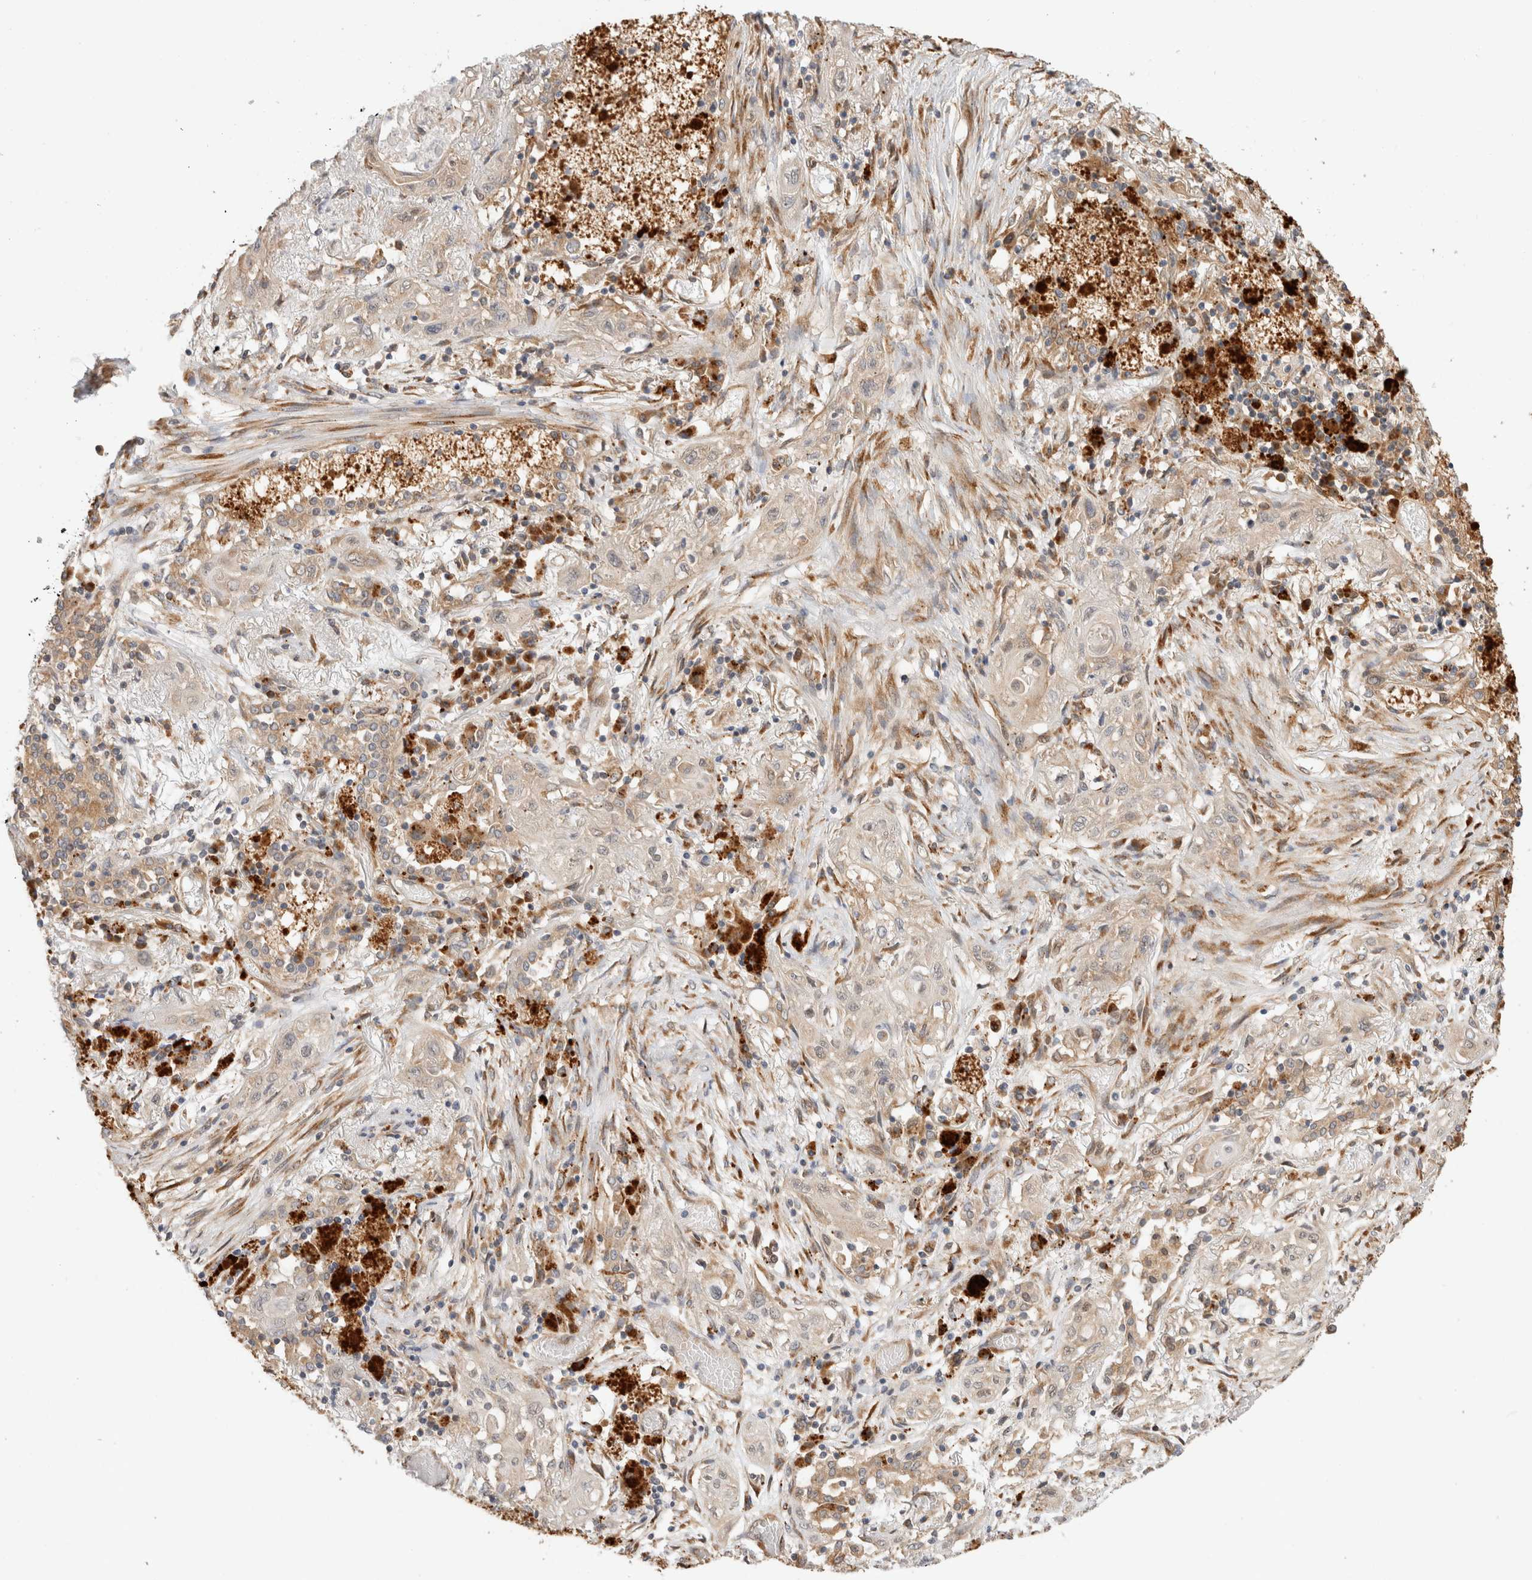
{"staining": {"intensity": "weak", "quantity": "<25%", "location": "cytoplasmic/membranous"}, "tissue": "lung cancer", "cell_type": "Tumor cells", "image_type": "cancer", "snomed": [{"axis": "morphology", "description": "Squamous cell carcinoma, NOS"}, {"axis": "topography", "description": "Lung"}], "caption": "This is a micrograph of immunohistochemistry (IHC) staining of squamous cell carcinoma (lung), which shows no expression in tumor cells.", "gene": "ACTL9", "patient": {"sex": "female", "age": 47}}